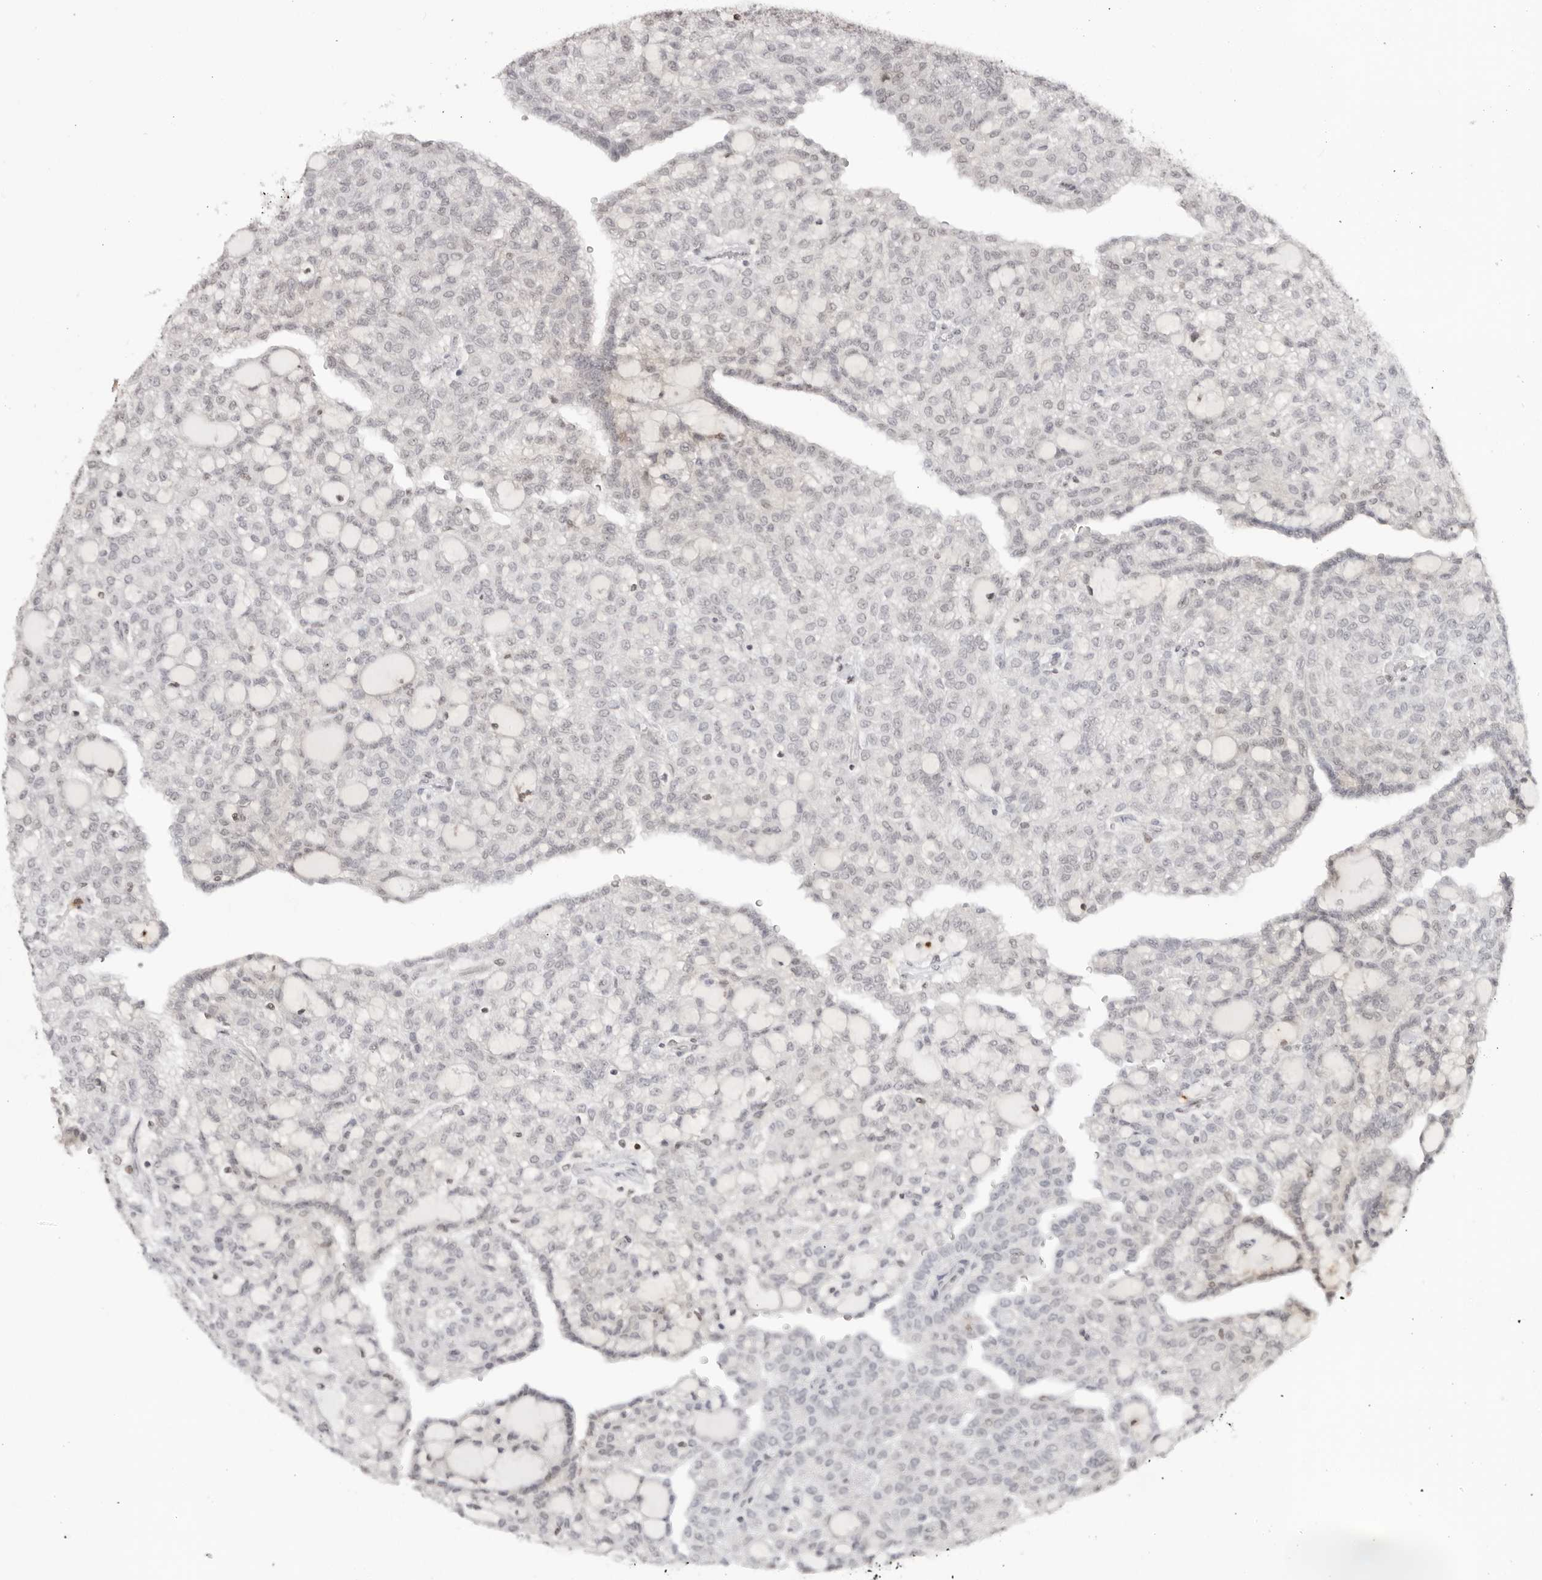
{"staining": {"intensity": "negative", "quantity": "none", "location": "none"}, "tissue": "renal cancer", "cell_type": "Tumor cells", "image_type": "cancer", "snomed": [{"axis": "morphology", "description": "Adenocarcinoma, NOS"}, {"axis": "topography", "description": "Kidney"}], "caption": "Tumor cells show no significant protein positivity in adenocarcinoma (renal).", "gene": "RNF146", "patient": {"sex": "male", "age": 63}}